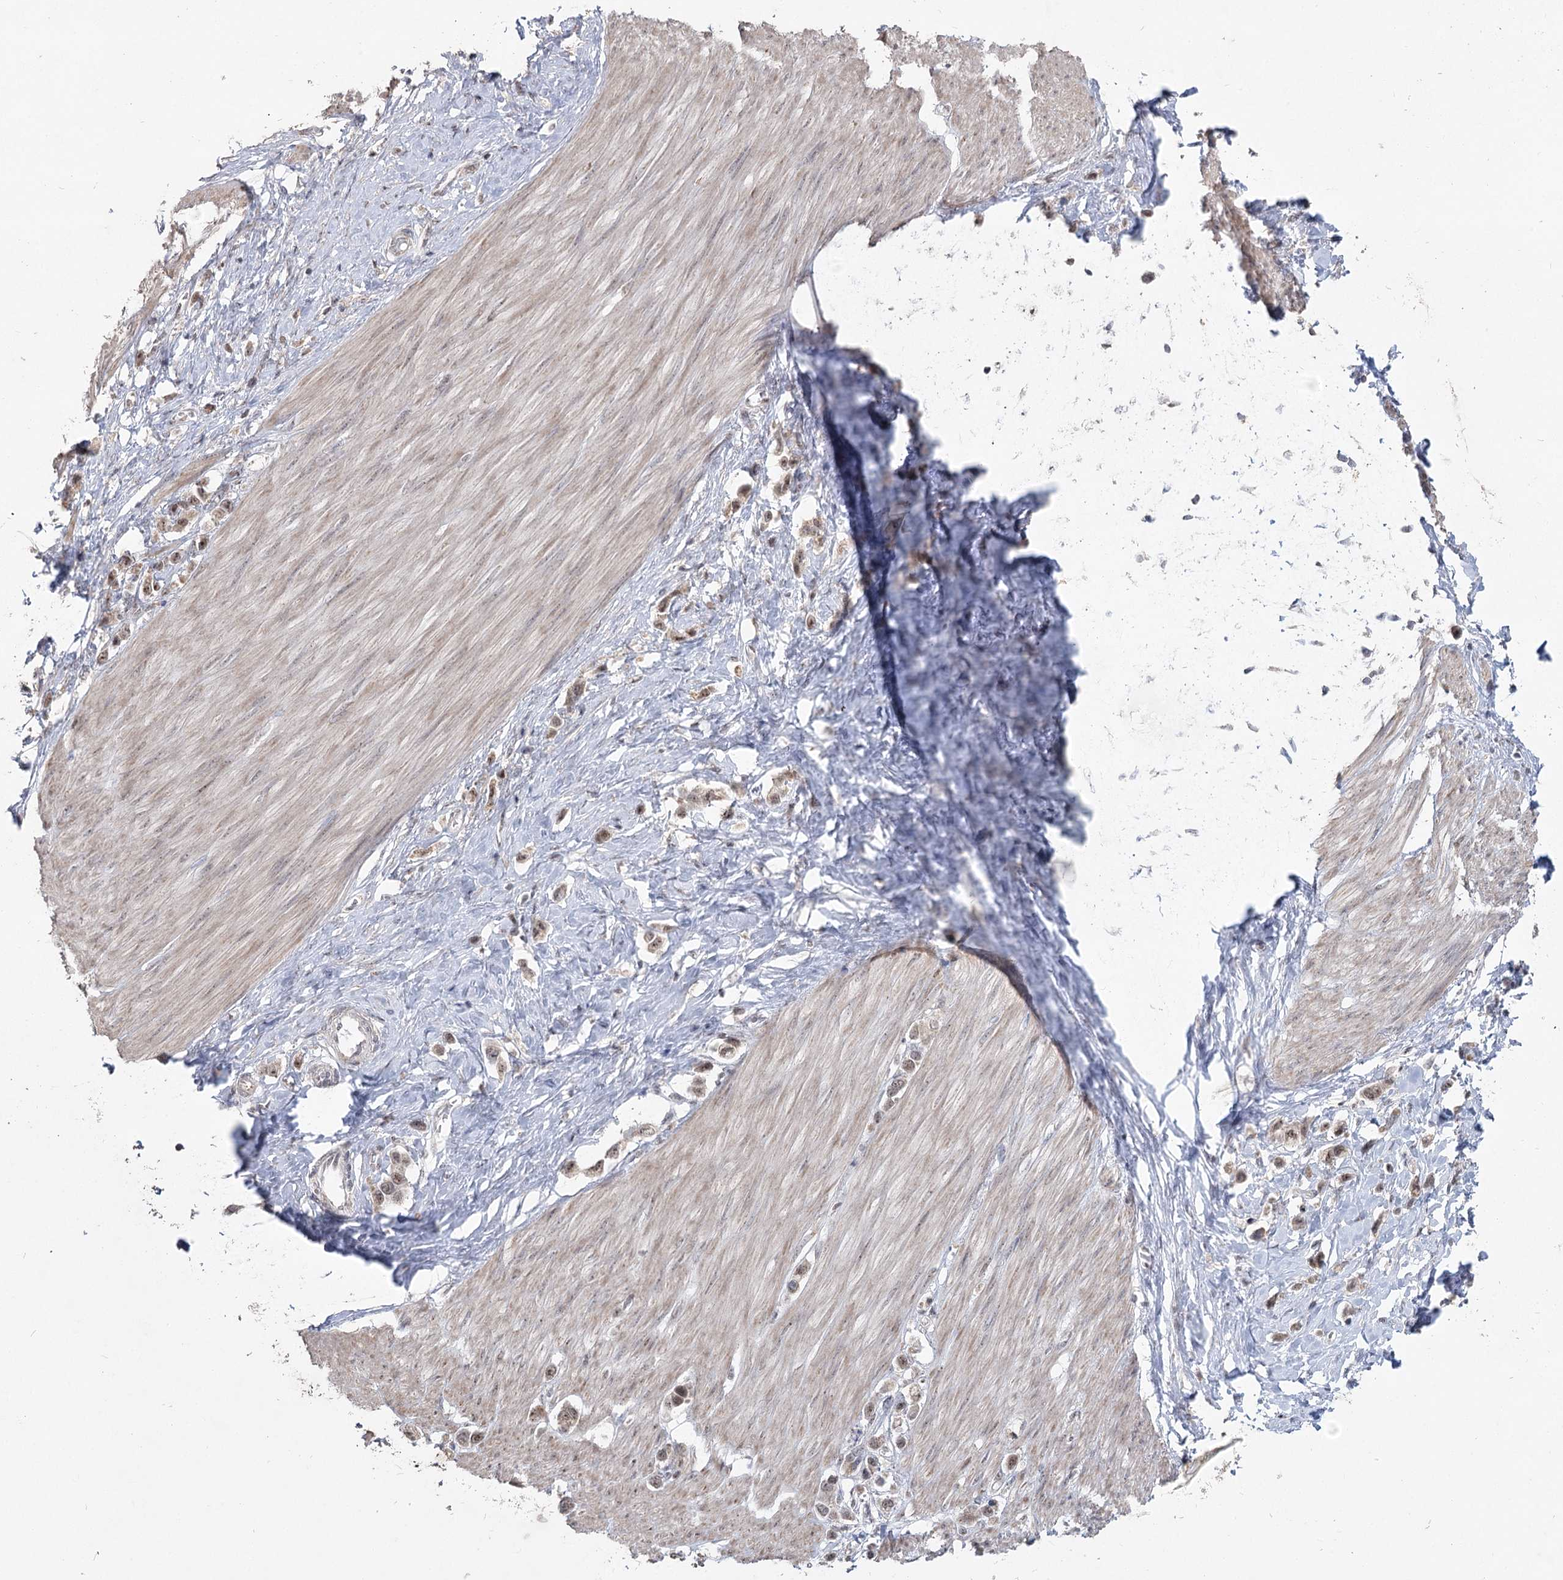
{"staining": {"intensity": "weak", "quantity": ">75%", "location": "nuclear"}, "tissue": "stomach cancer", "cell_type": "Tumor cells", "image_type": "cancer", "snomed": [{"axis": "morphology", "description": "Adenocarcinoma, NOS"}, {"axis": "topography", "description": "Stomach"}], "caption": "Stomach adenocarcinoma stained with DAB (3,3'-diaminobenzidine) immunohistochemistry reveals low levels of weak nuclear staining in about >75% of tumor cells.", "gene": "RUFY4", "patient": {"sex": "female", "age": 65}}